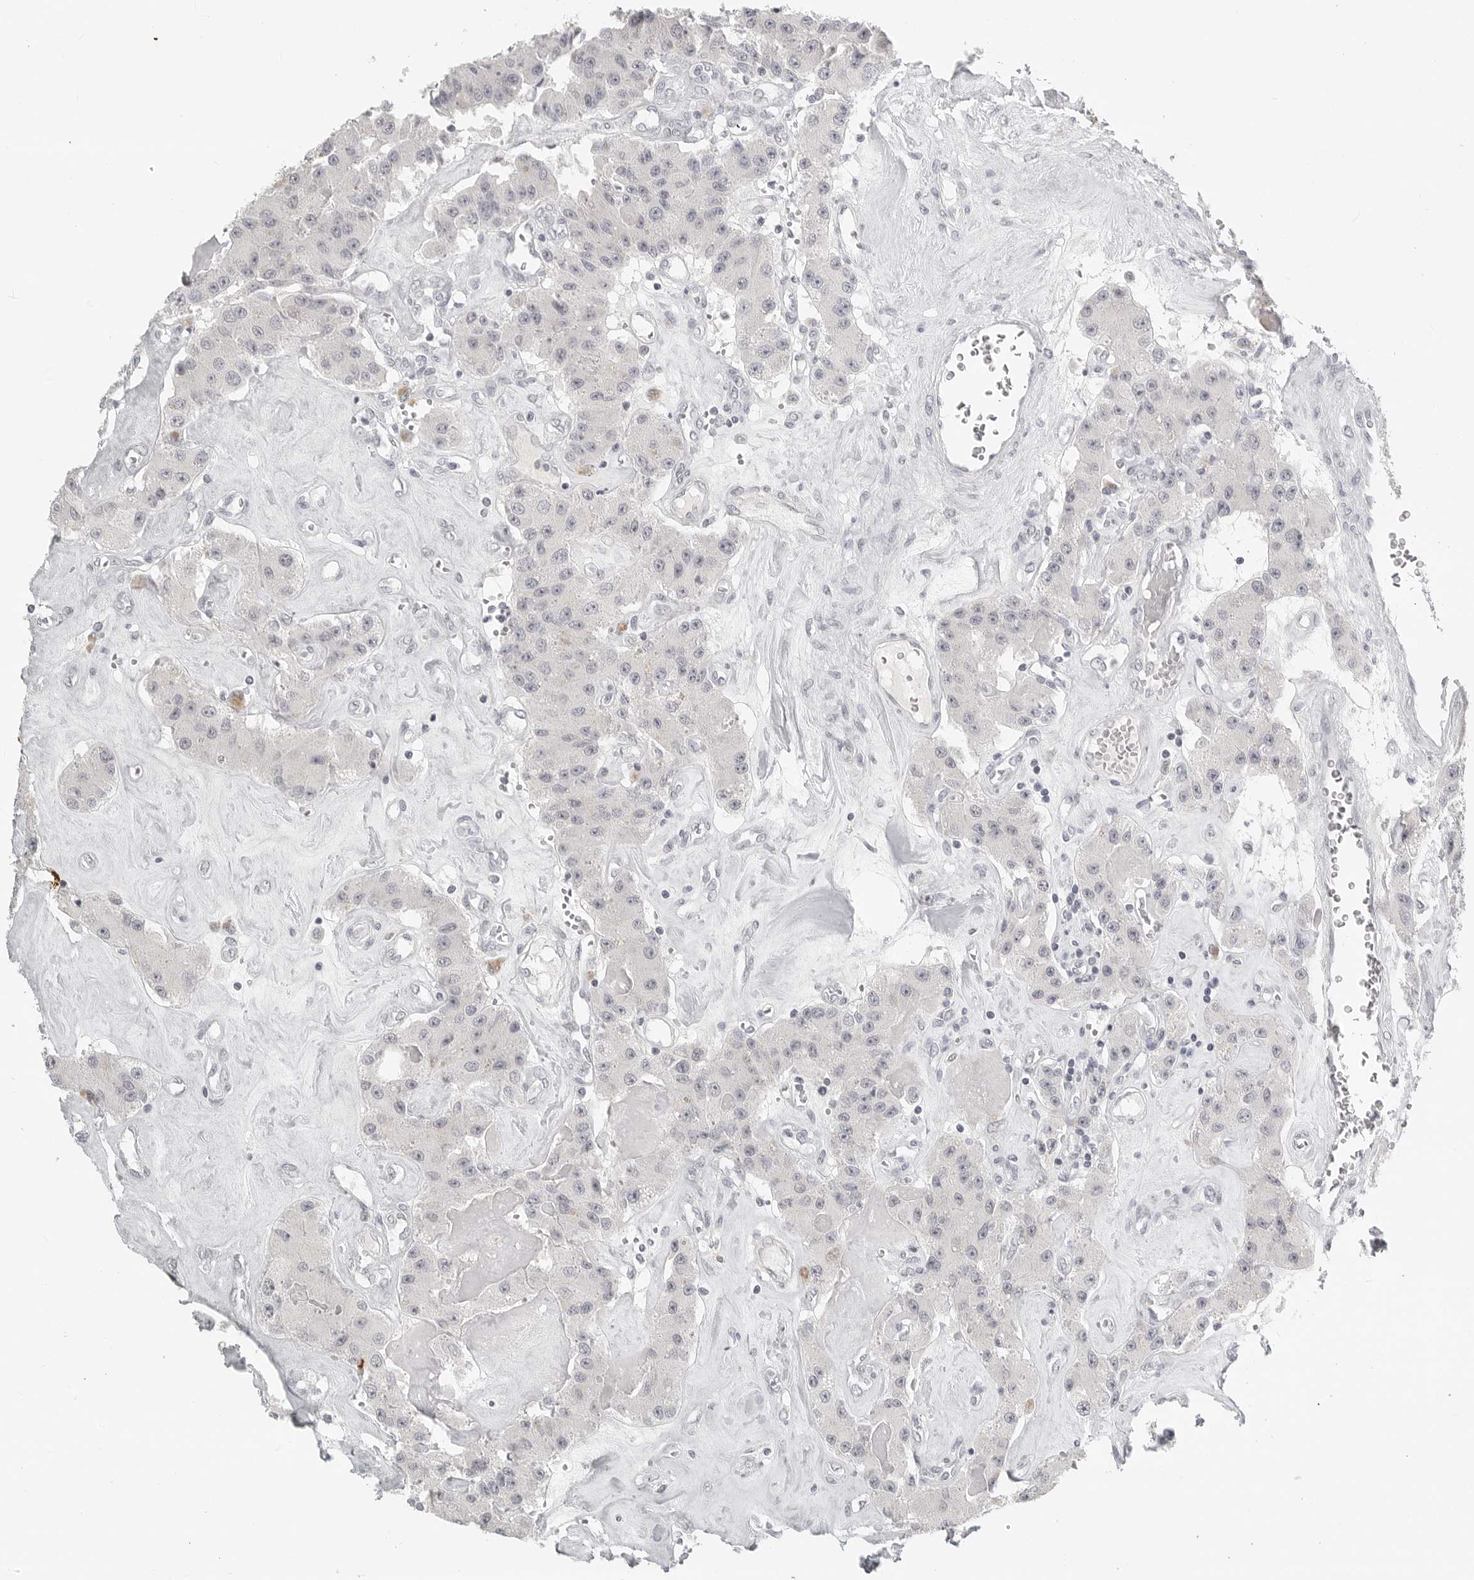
{"staining": {"intensity": "weak", "quantity": "<25%", "location": "nuclear"}, "tissue": "carcinoid", "cell_type": "Tumor cells", "image_type": "cancer", "snomed": [{"axis": "morphology", "description": "Carcinoid, malignant, NOS"}, {"axis": "topography", "description": "Pancreas"}], "caption": "Immunohistochemistry of carcinoid (malignant) displays no expression in tumor cells. Nuclei are stained in blue.", "gene": "BPIFA1", "patient": {"sex": "male", "age": 41}}